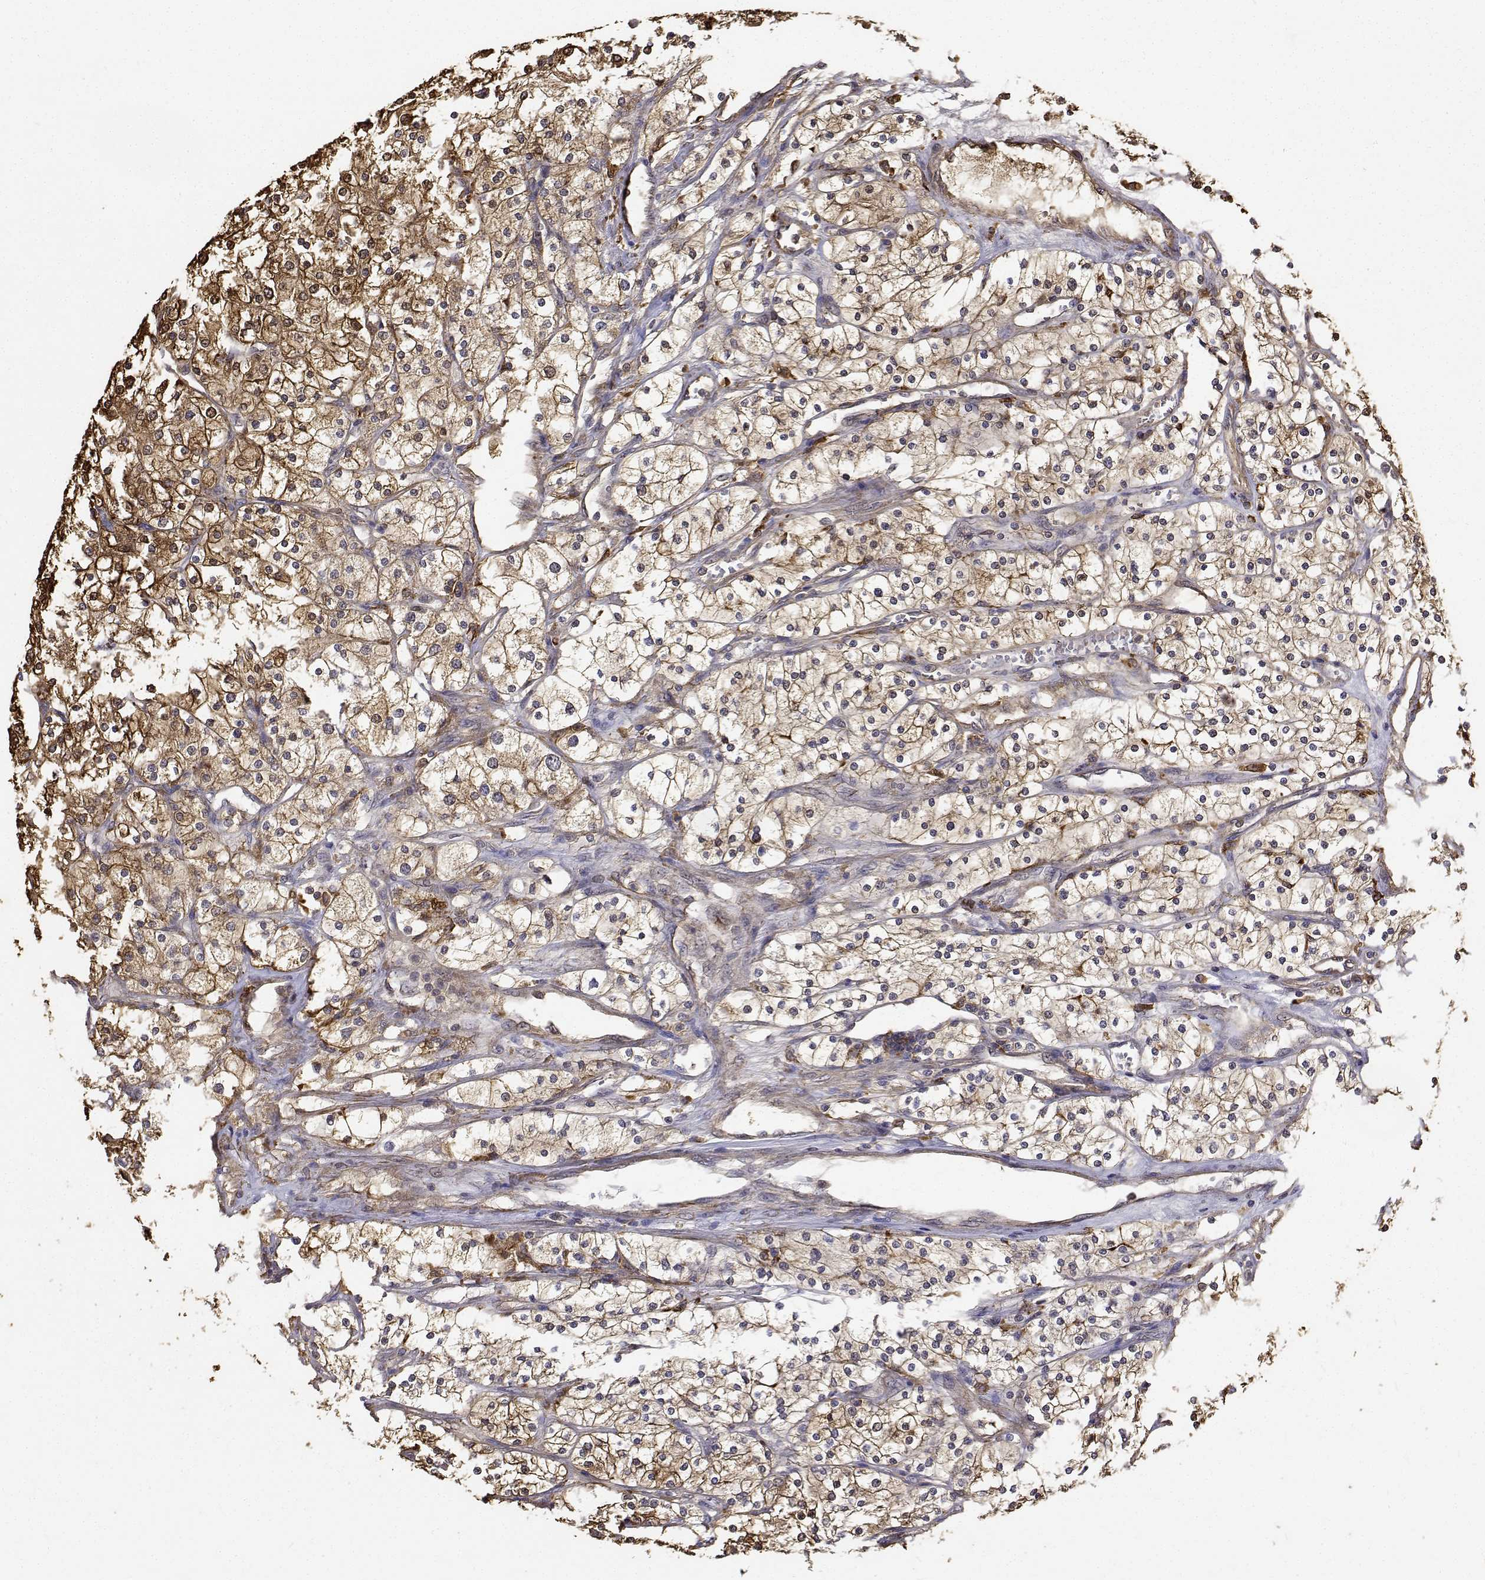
{"staining": {"intensity": "moderate", "quantity": ">75%", "location": "cytoplasmic/membranous,nuclear"}, "tissue": "renal cancer", "cell_type": "Tumor cells", "image_type": "cancer", "snomed": [{"axis": "morphology", "description": "Adenocarcinoma, NOS"}, {"axis": "topography", "description": "Kidney"}], "caption": "Moderate cytoplasmic/membranous and nuclear protein positivity is appreciated in approximately >75% of tumor cells in adenocarcinoma (renal). Immunohistochemistry stains the protein of interest in brown and the nuclei are stained blue.", "gene": "PCID2", "patient": {"sex": "male", "age": 80}}